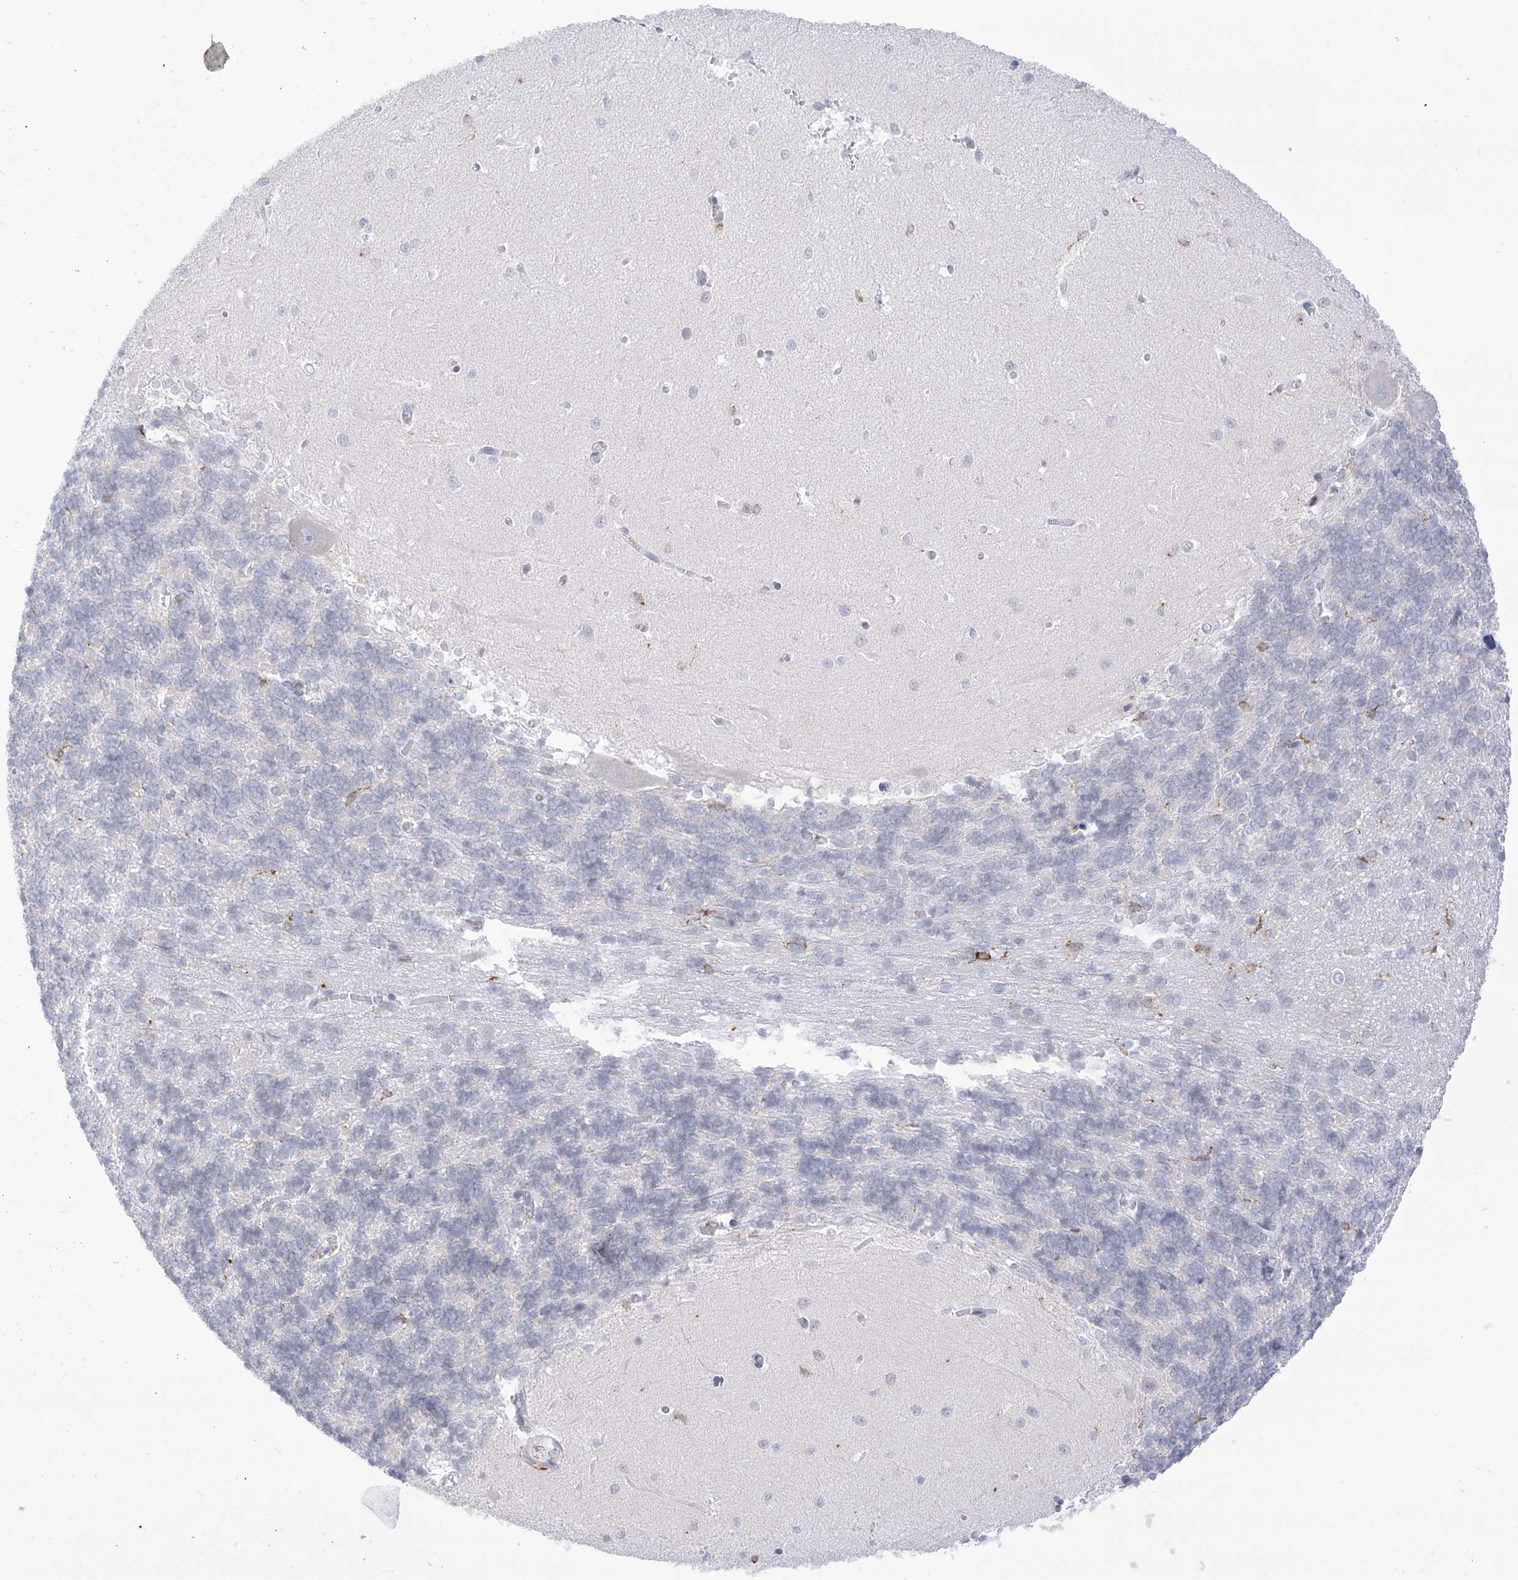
{"staining": {"intensity": "moderate", "quantity": "<25%", "location": "cytoplasmic/membranous"}, "tissue": "cerebellum", "cell_type": "Cells in granular layer", "image_type": "normal", "snomed": [{"axis": "morphology", "description": "Normal tissue, NOS"}, {"axis": "topography", "description": "Cerebellum"}], "caption": "Approximately <25% of cells in granular layer in benign cerebellum reveal moderate cytoplasmic/membranous protein staining as visualized by brown immunohistochemical staining.", "gene": "TBXAS1", "patient": {"sex": "male", "age": 37}}